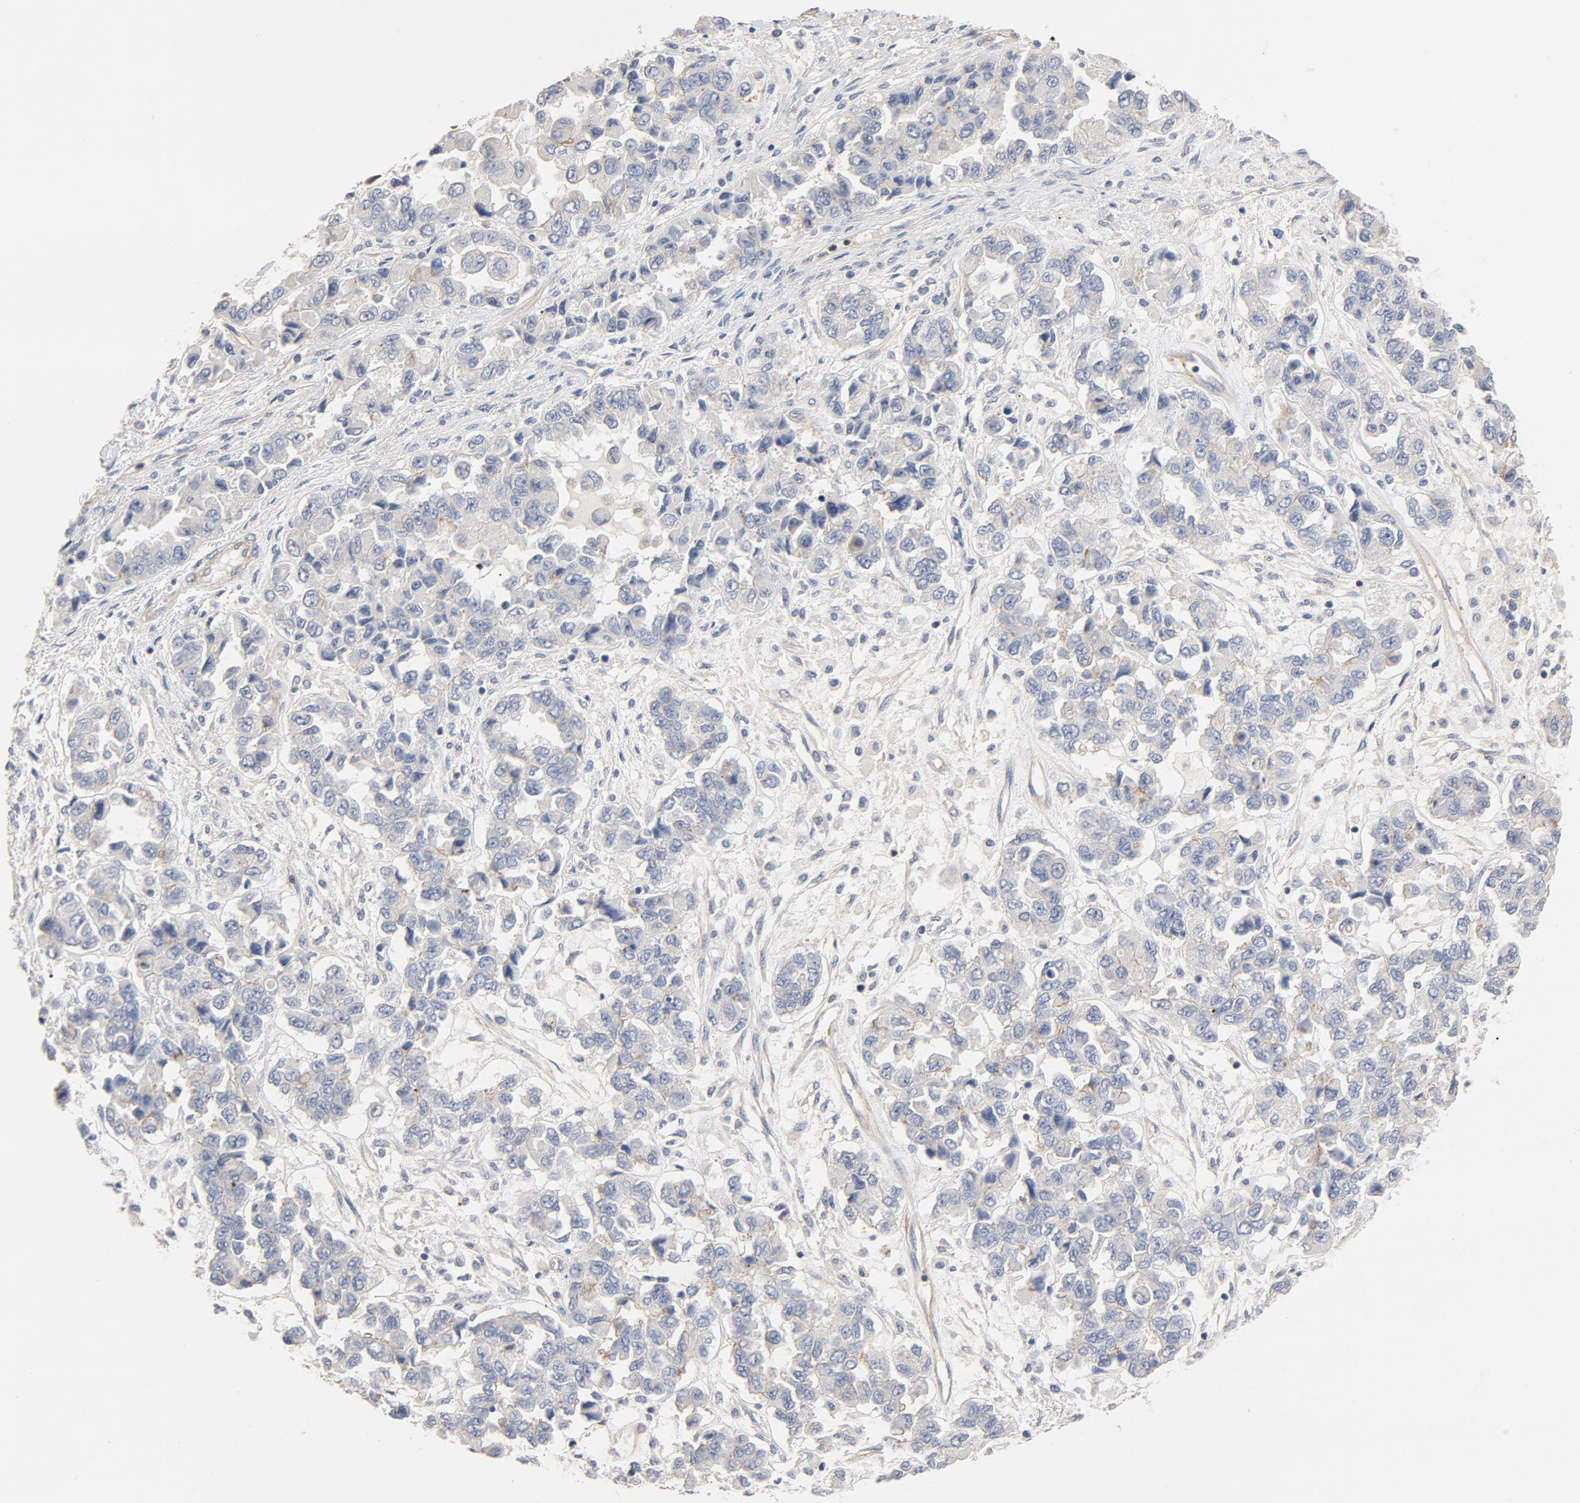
{"staining": {"intensity": "weak", "quantity": "<25%", "location": "cytoplasmic/membranous"}, "tissue": "ovarian cancer", "cell_type": "Tumor cells", "image_type": "cancer", "snomed": [{"axis": "morphology", "description": "Cystadenocarcinoma, serous, NOS"}, {"axis": "topography", "description": "Ovary"}], "caption": "The IHC photomicrograph has no significant positivity in tumor cells of ovarian cancer (serous cystadenocarcinoma) tissue. Nuclei are stained in blue.", "gene": "STRN3", "patient": {"sex": "female", "age": 84}}